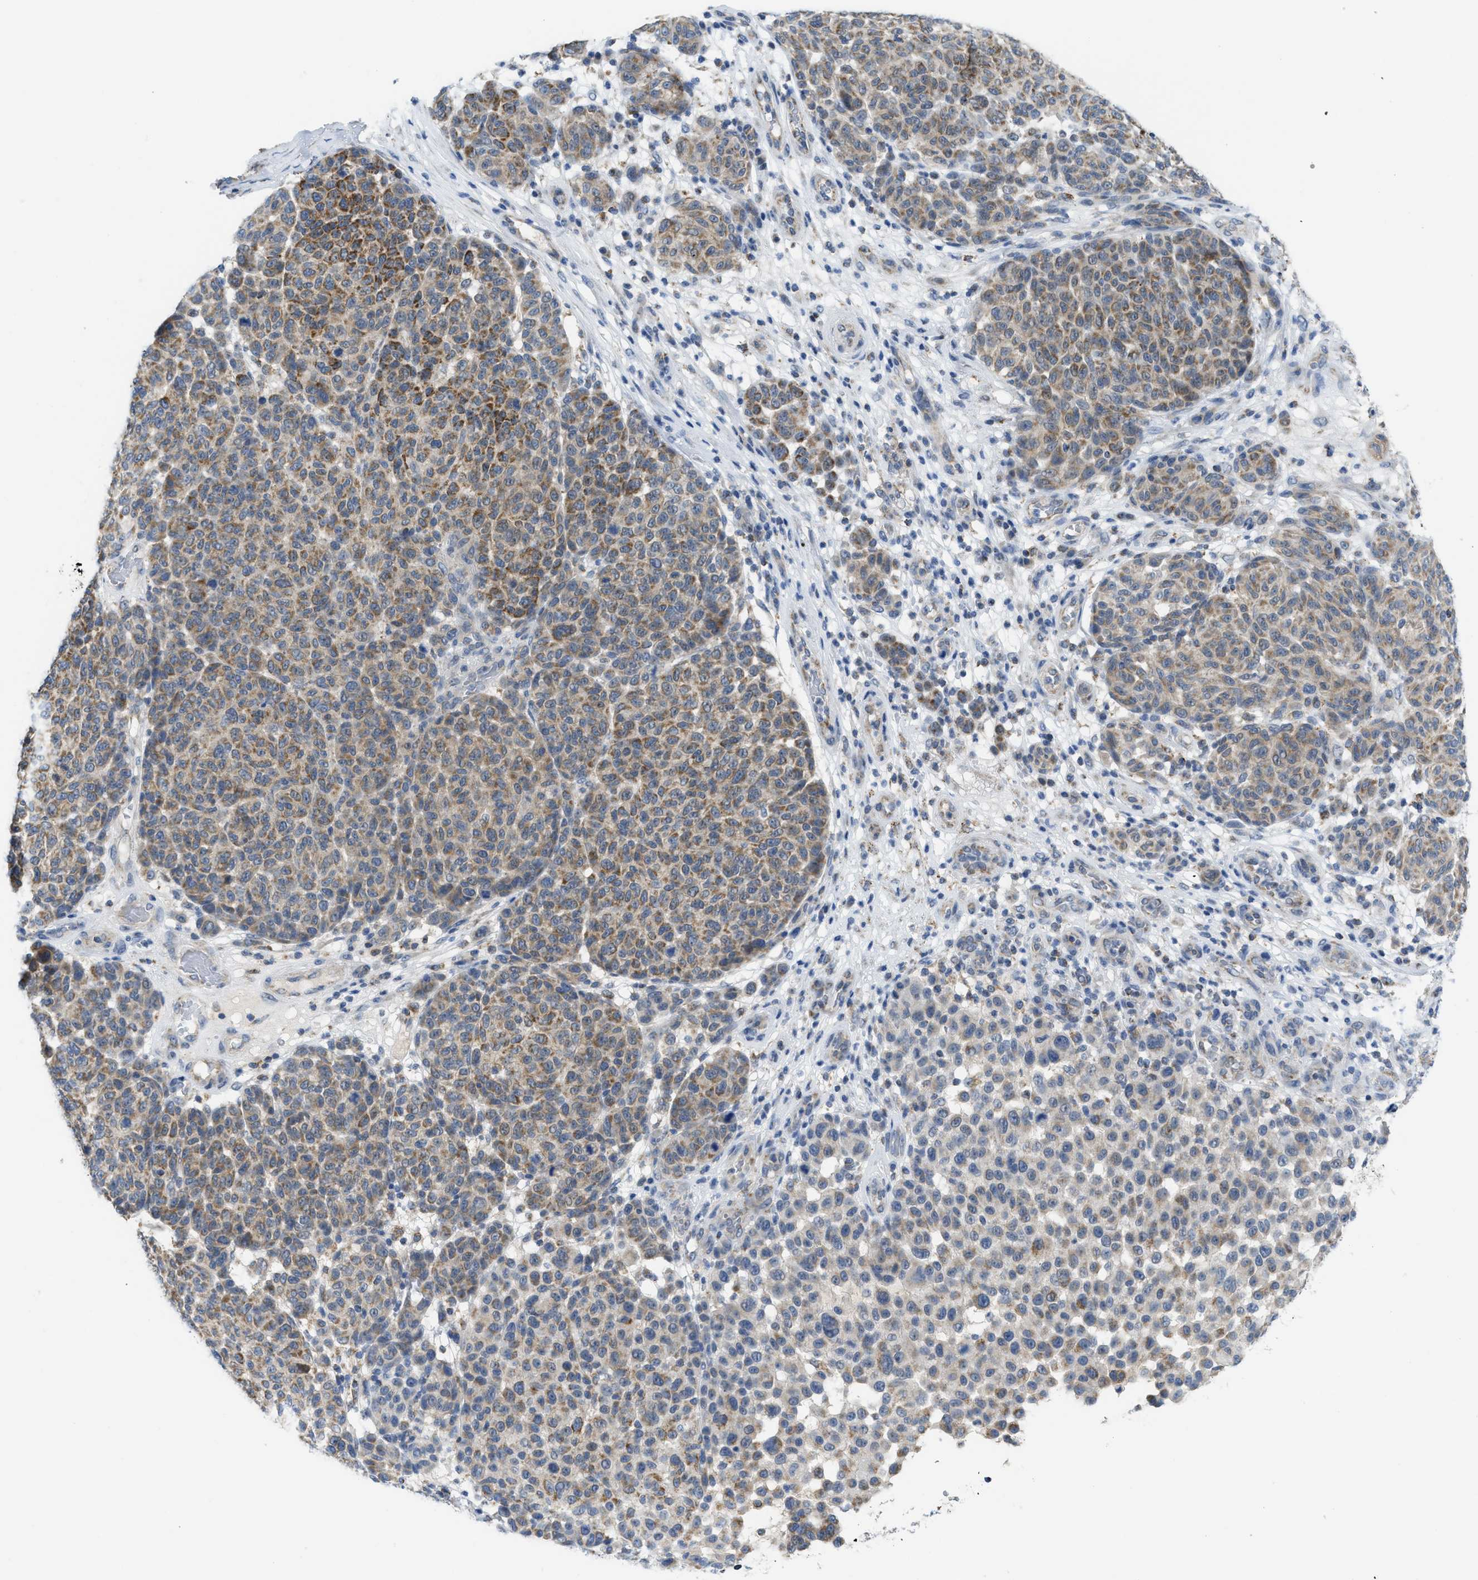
{"staining": {"intensity": "moderate", "quantity": ">75%", "location": "cytoplasmic/membranous"}, "tissue": "melanoma", "cell_type": "Tumor cells", "image_type": "cancer", "snomed": [{"axis": "morphology", "description": "Malignant melanoma, NOS"}, {"axis": "topography", "description": "Skin"}], "caption": "The micrograph shows staining of malignant melanoma, revealing moderate cytoplasmic/membranous protein positivity (brown color) within tumor cells.", "gene": "GATD3", "patient": {"sex": "male", "age": 59}}